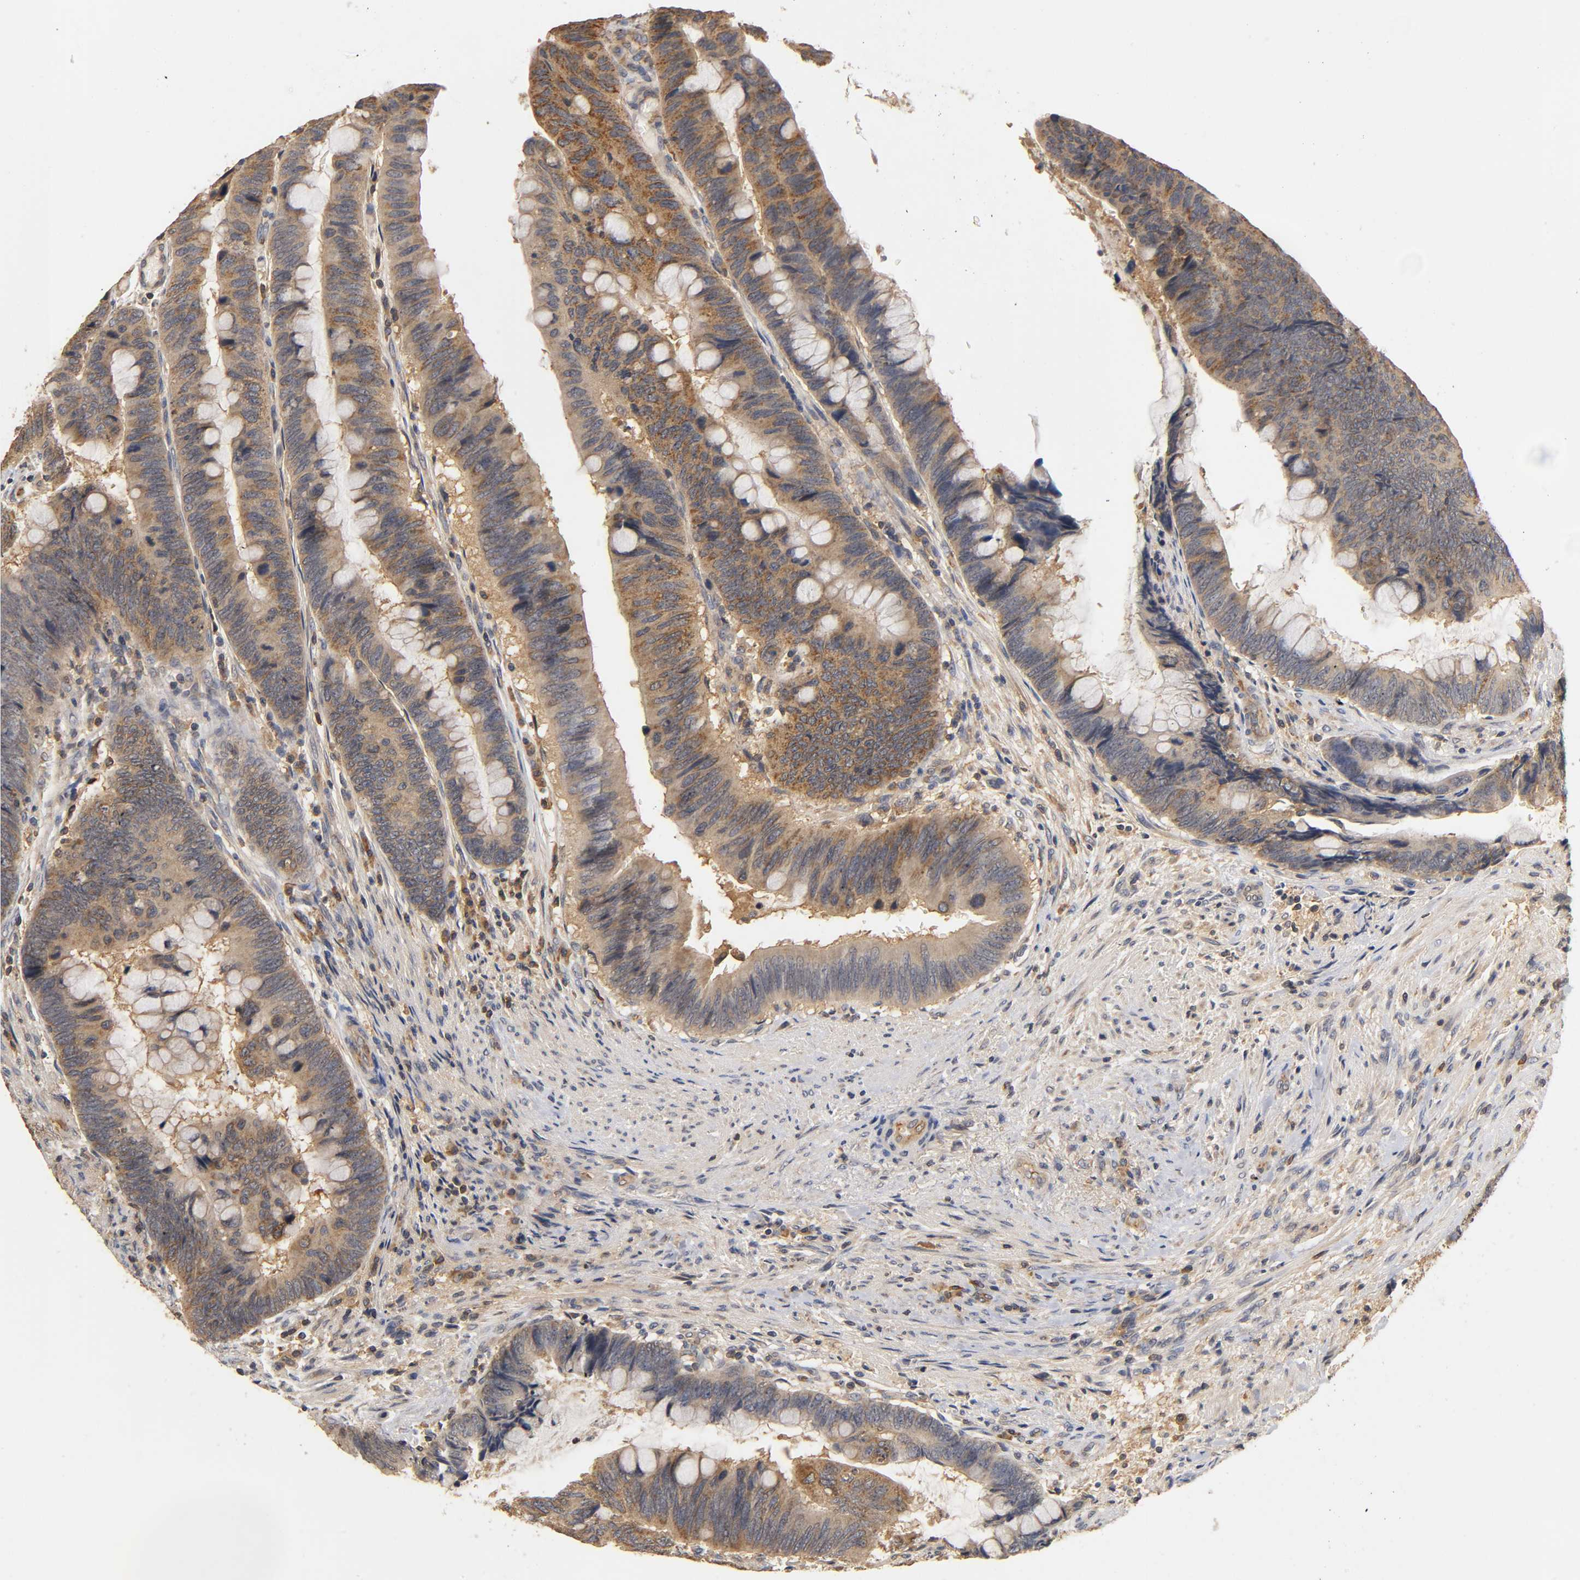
{"staining": {"intensity": "moderate", "quantity": ">75%", "location": "cytoplasmic/membranous"}, "tissue": "colorectal cancer", "cell_type": "Tumor cells", "image_type": "cancer", "snomed": [{"axis": "morphology", "description": "Normal tissue, NOS"}, {"axis": "morphology", "description": "Adenocarcinoma, NOS"}, {"axis": "topography", "description": "Rectum"}], "caption": "Protein analysis of colorectal cancer tissue shows moderate cytoplasmic/membranous expression in approximately >75% of tumor cells. (brown staining indicates protein expression, while blue staining denotes nuclei).", "gene": "SCAP", "patient": {"sex": "male", "age": 92}}